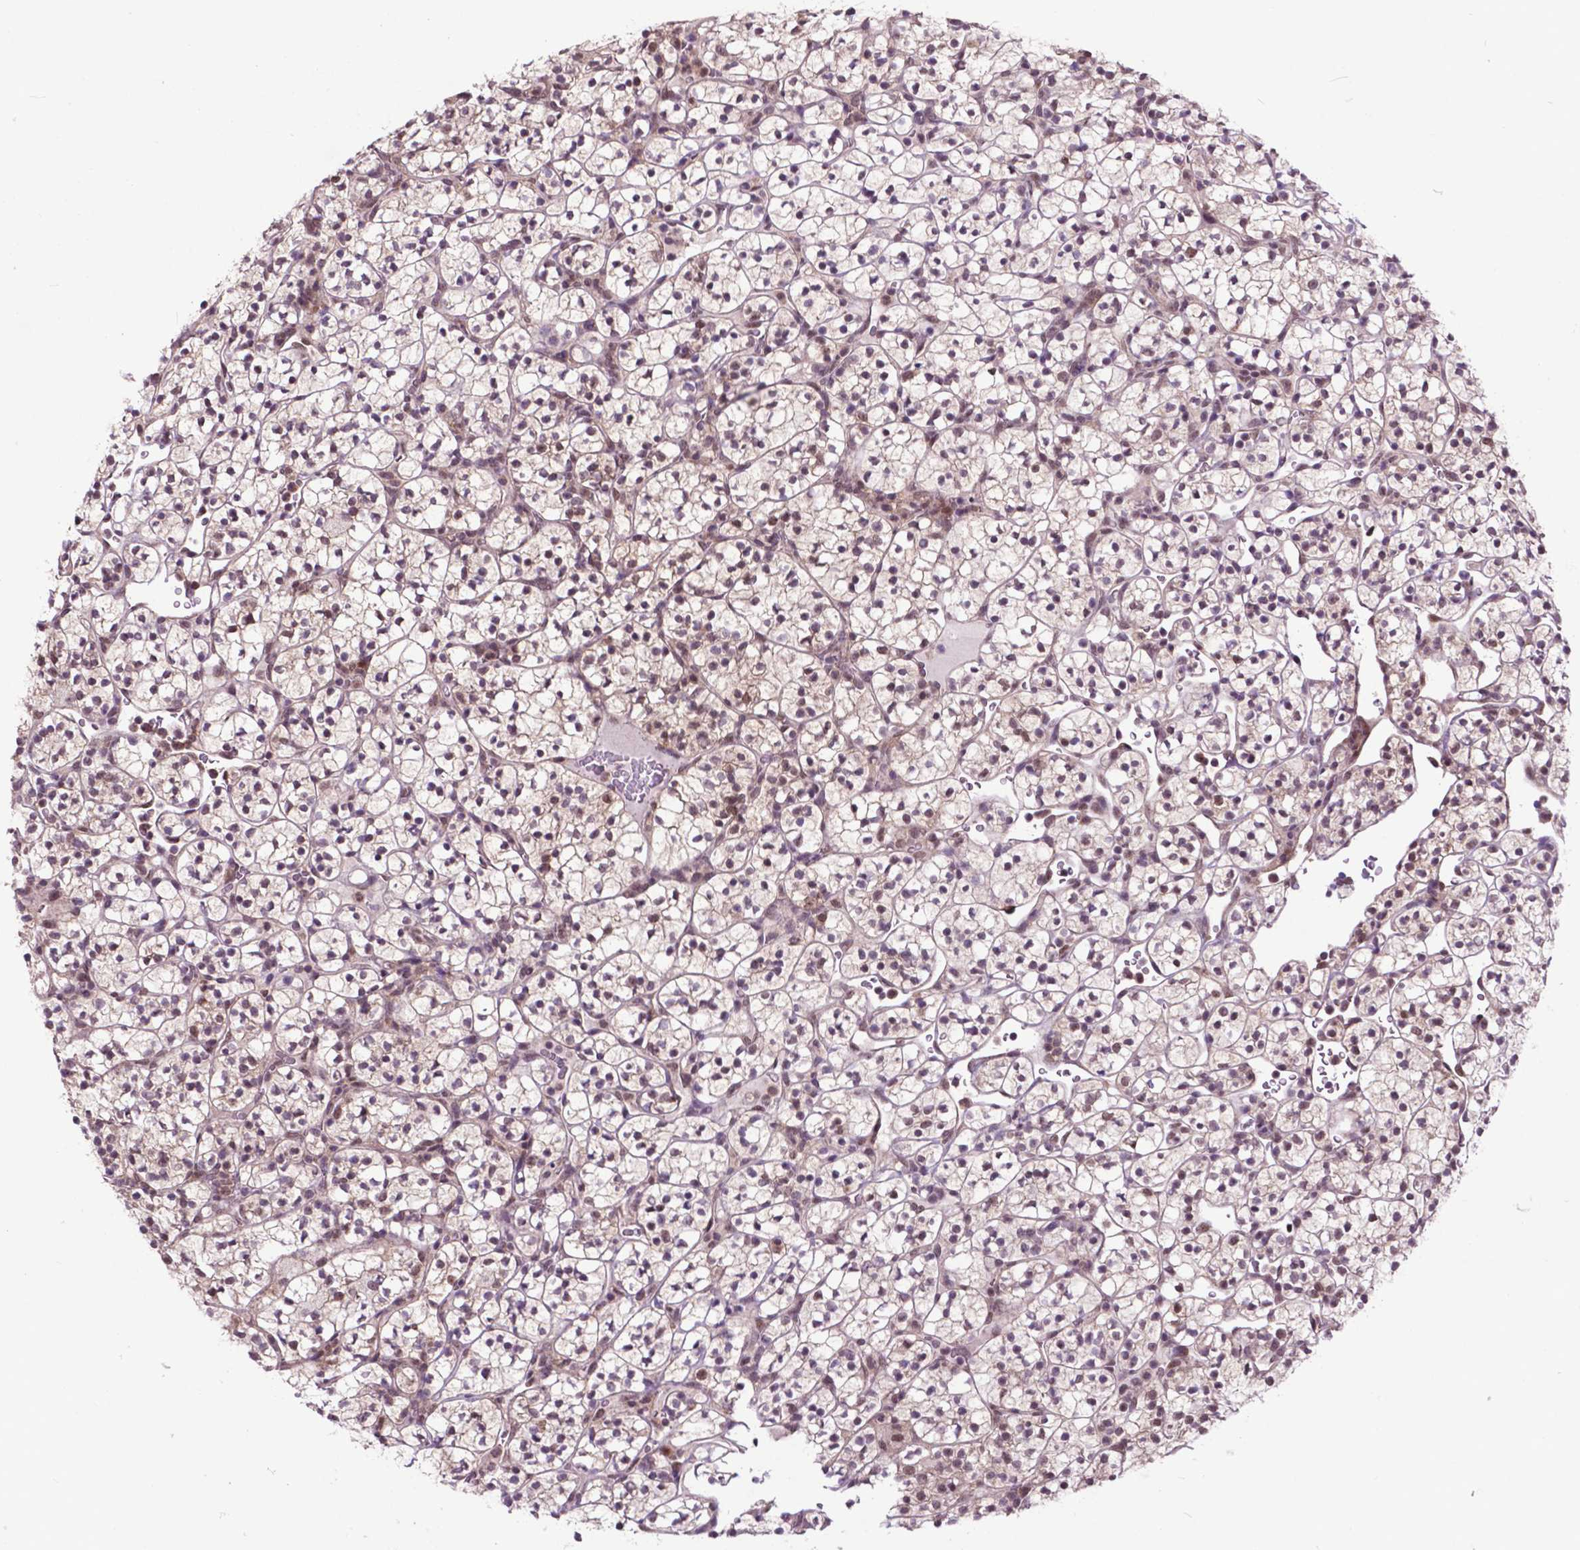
{"staining": {"intensity": "weak", "quantity": ">75%", "location": "nuclear"}, "tissue": "renal cancer", "cell_type": "Tumor cells", "image_type": "cancer", "snomed": [{"axis": "morphology", "description": "Adenocarcinoma, NOS"}, {"axis": "topography", "description": "Kidney"}], "caption": "Weak nuclear positivity is present in approximately >75% of tumor cells in adenocarcinoma (renal). (DAB (3,3'-diaminobenzidine) IHC with brightfield microscopy, high magnification).", "gene": "FAF1", "patient": {"sex": "female", "age": 89}}